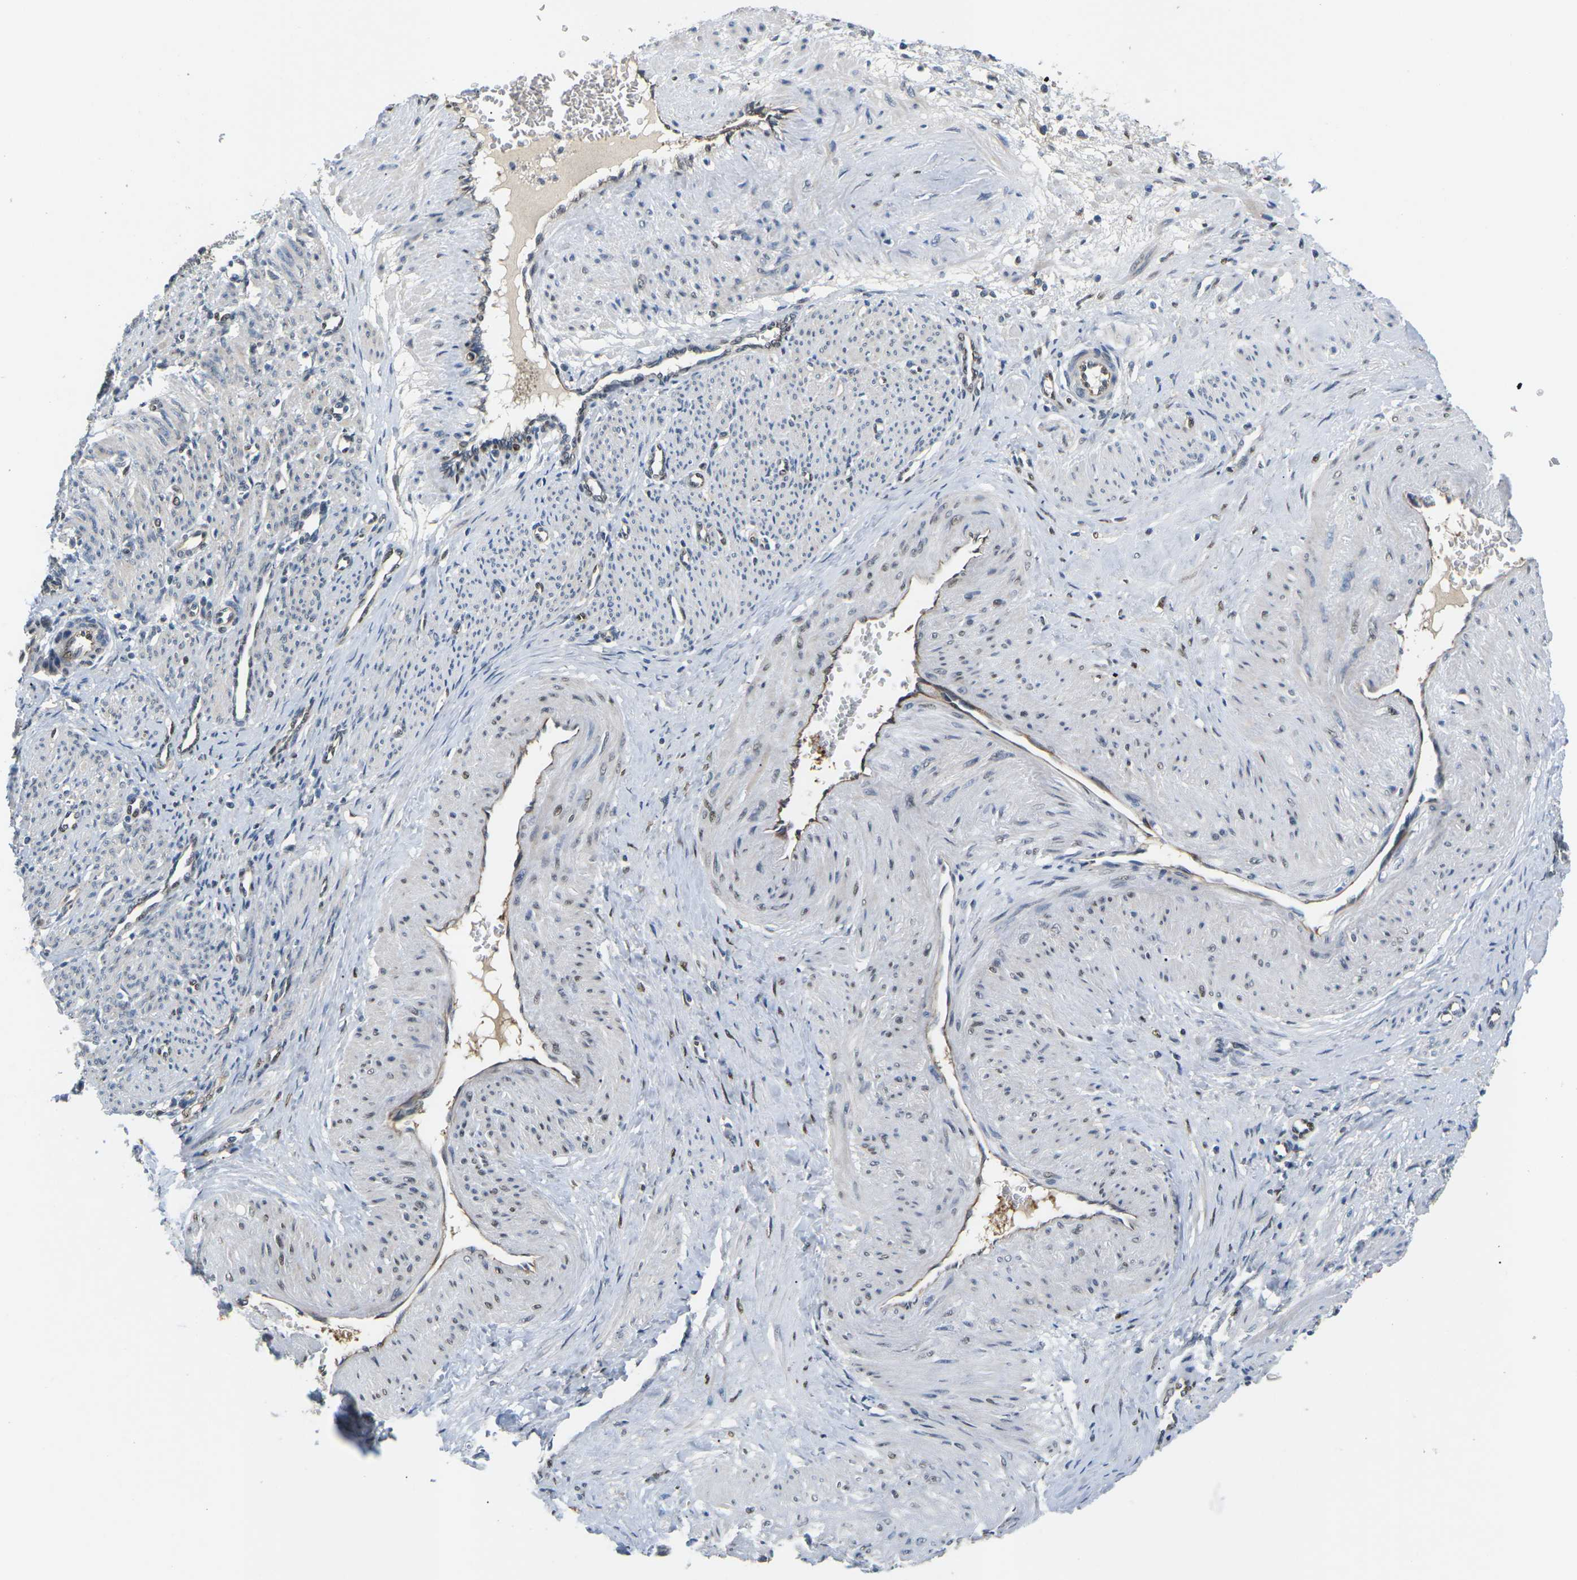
{"staining": {"intensity": "moderate", "quantity": "<25%", "location": "cytoplasmic/membranous,nuclear"}, "tissue": "smooth muscle", "cell_type": "Smooth muscle cells", "image_type": "normal", "snomed": [{"axis": "morphology", "description": "Normal tissue, NOS"}, {"axis": "topography", "description": "Endometrium"}], "caption": "Benign smooth muscle displays moderate cytoplasmic/membranous,nuclear expression in about <25% of smooth muscle cells (Brightfield microscopy of DAB IHC at high magnification)..", "gene": "ERBB4", "patient": {"sex": "female", "age": 33}}